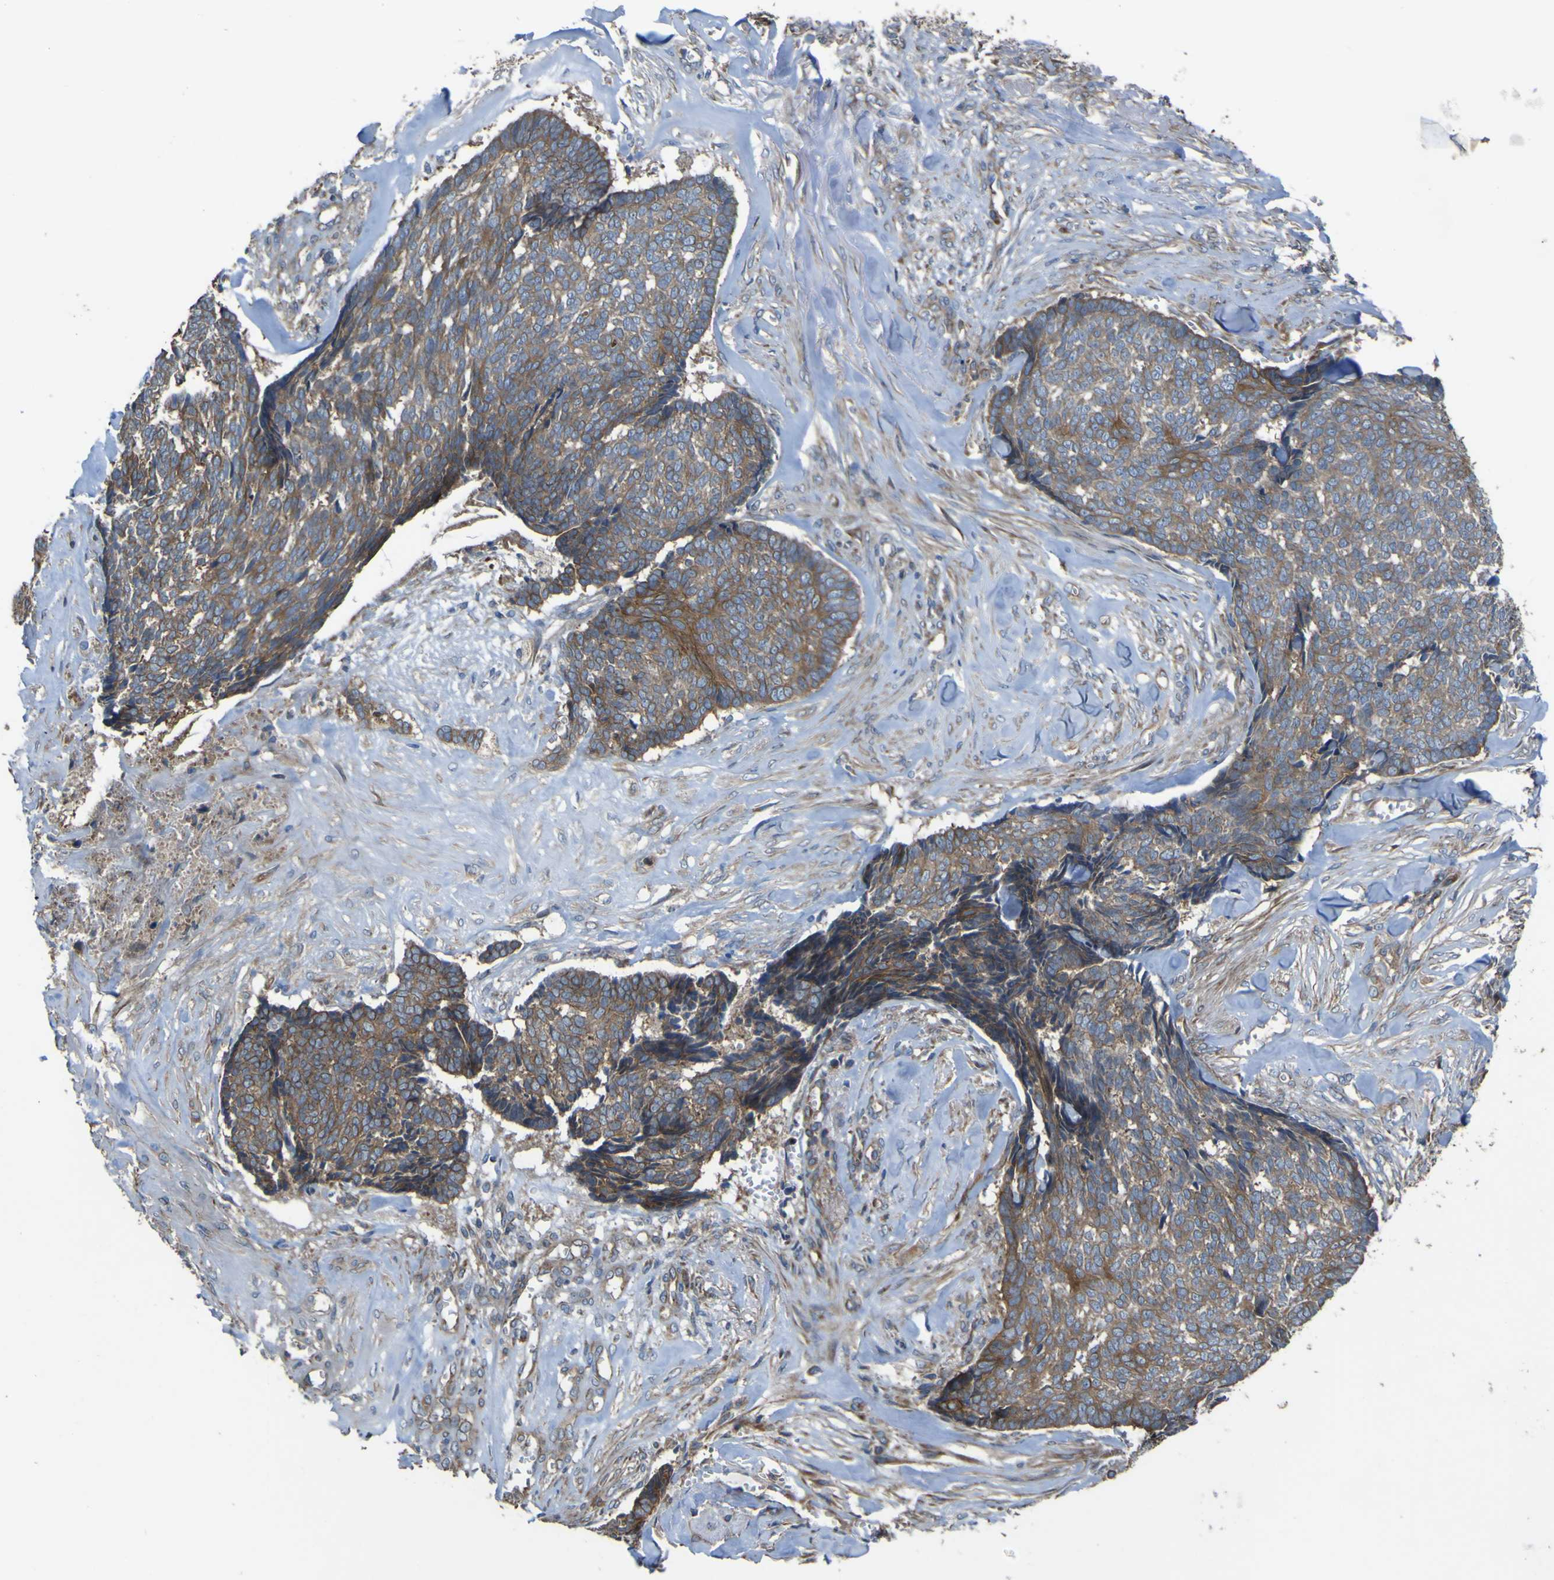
{"staining": {"intensity": "moderate", "quantity": ">75%", "location": "cytoplasmic/membranous"}, "tissue": "skin cancer", "cell_type": "Tumor cells", "image_type": "cancer", "snomed": [{"axis": "morphology", "description": "Basal cell carcinoma"}, {"axis": "topography", "description": "Skin"}], "caption": "The immunohistochemical stain shows moderate cytoplasmic/membranous staining in tumor cells of skin cancer tissue.", "gene": "FBXO30", "patient": {"sex": "male", "age": 84}}